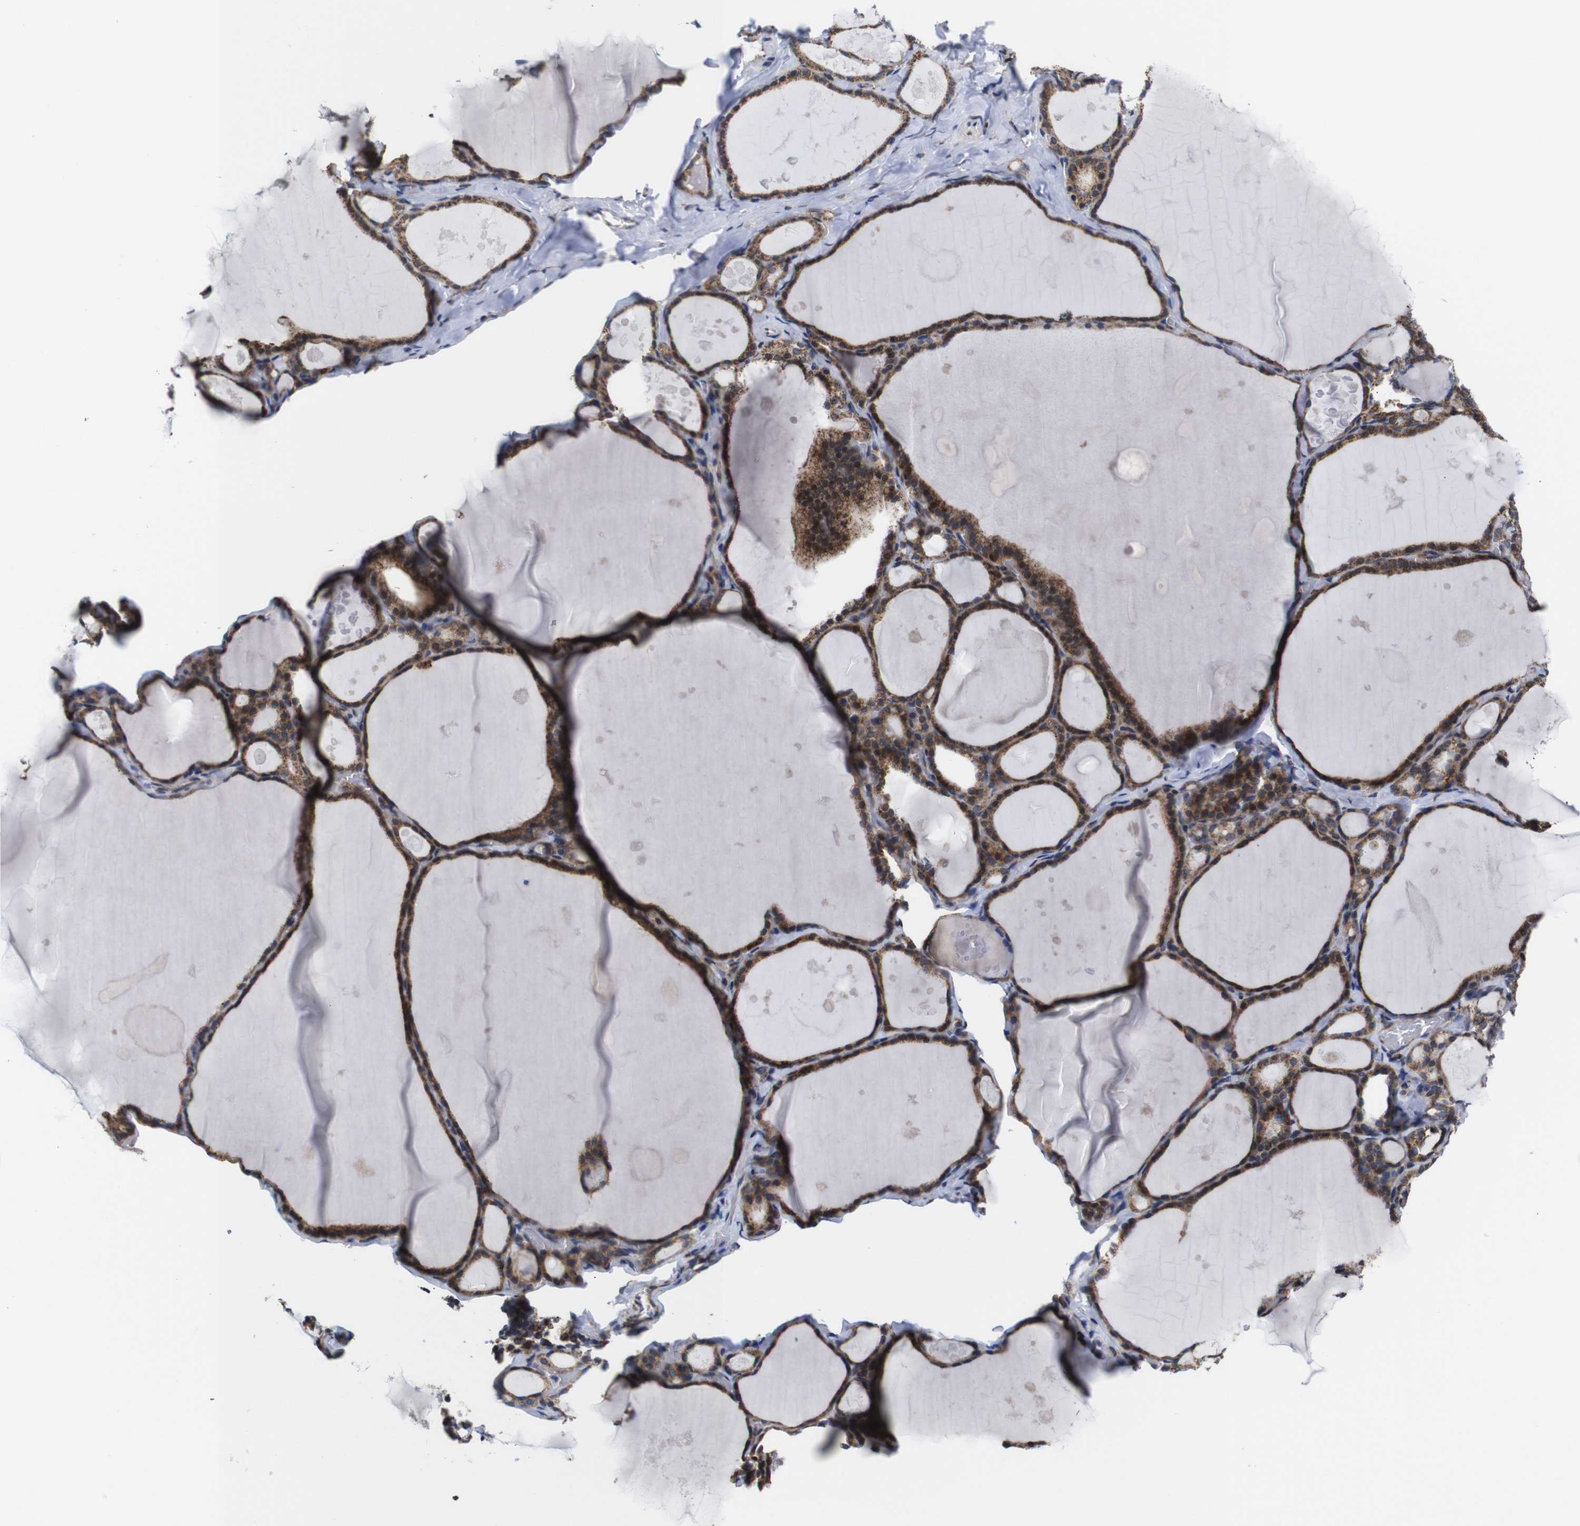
{"staining": {"intensity": "moderate", "quantity": ">75%", "location": "cytoplasmic/membranous"}, "tissue": "thyroid gland", "cell_type": "Glandular cells", "image_type": "normal", "snomed": [{"axis": "morphology", "description": "Normal tissue, NOS"}, {"axis": "topography", "description": "Thyroid gland"}], "caption": "IHC (DAB (3,3'-diaminobenzidine)) staining of benign human thyroid gland demonstrates moderate cytoplasmic/membranous protein positivity in about >75% of glandular cells. Nuclei are stained in blue.", "gene": "C17orf80", "patient": {"sex": "male", "age": 56}}